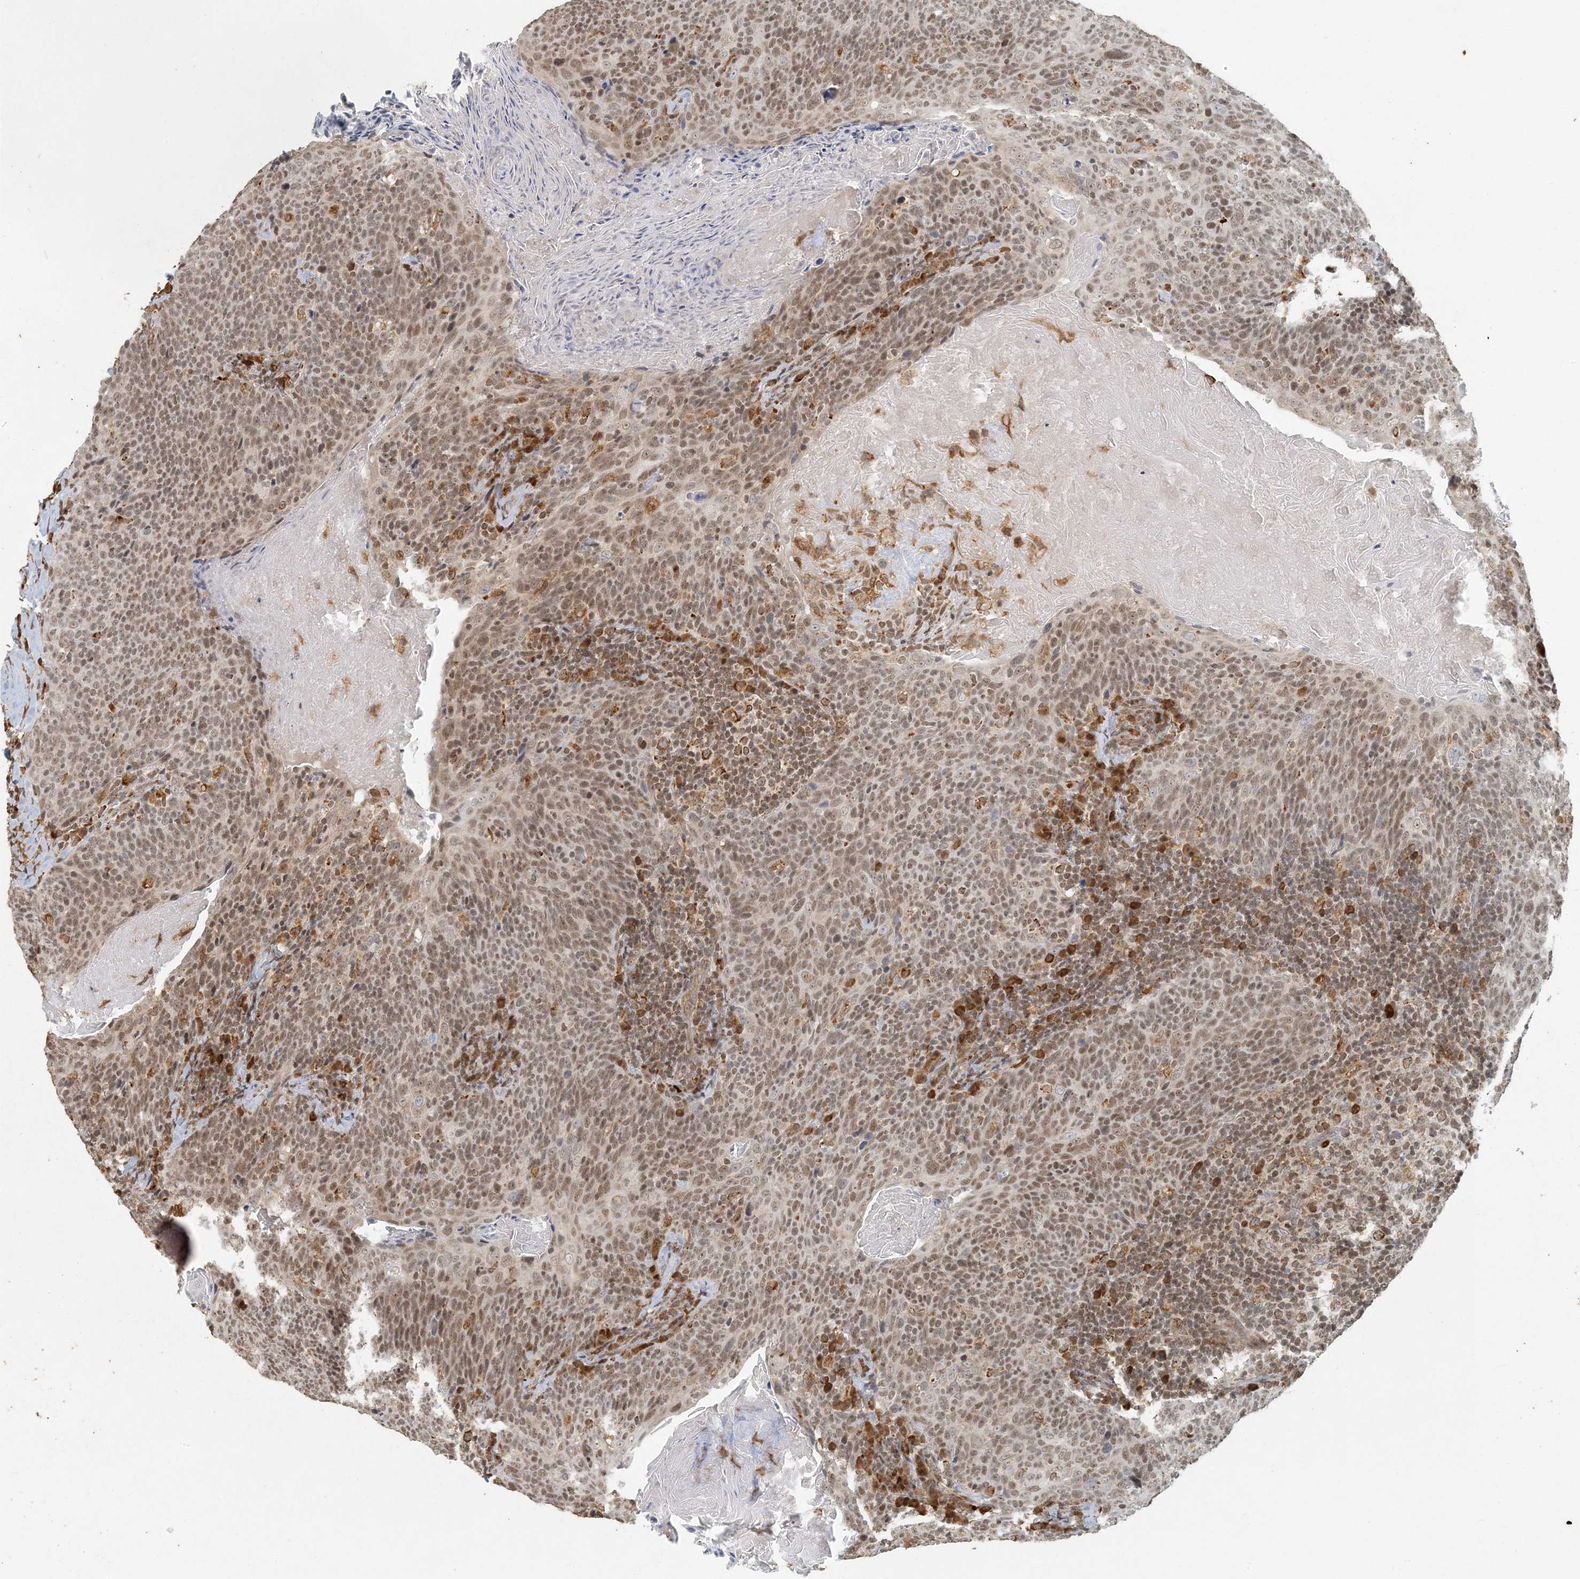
{"staining": {"intensity": "moderate", "quantity": ">75%", "location": "nuclear"}, "tissue": "head and neck cancer", "cell_type": "Tumor cells", "image_type": "cancer", "snomed": [{"axis": "morphology", "description": "Squamous cell carcinoma, NOS"}, {"axis": "morphology", "description": "Squamous cell carcinoma, metastatic, NOS"}, {"axis": "topography", "description": "Lymph node"}, {"axis": "topography", "description": "Head-Neck"}], "caption": "Moderate nuclear protein positivity is present in approximately >75% of tumor cells in squamous cell carcinoma (head and neck). The protein of interest is shown in brown color, while the nuclei are stained blue.", "gene": "AK9", "patient": {"sex": "male", "age": 62}}